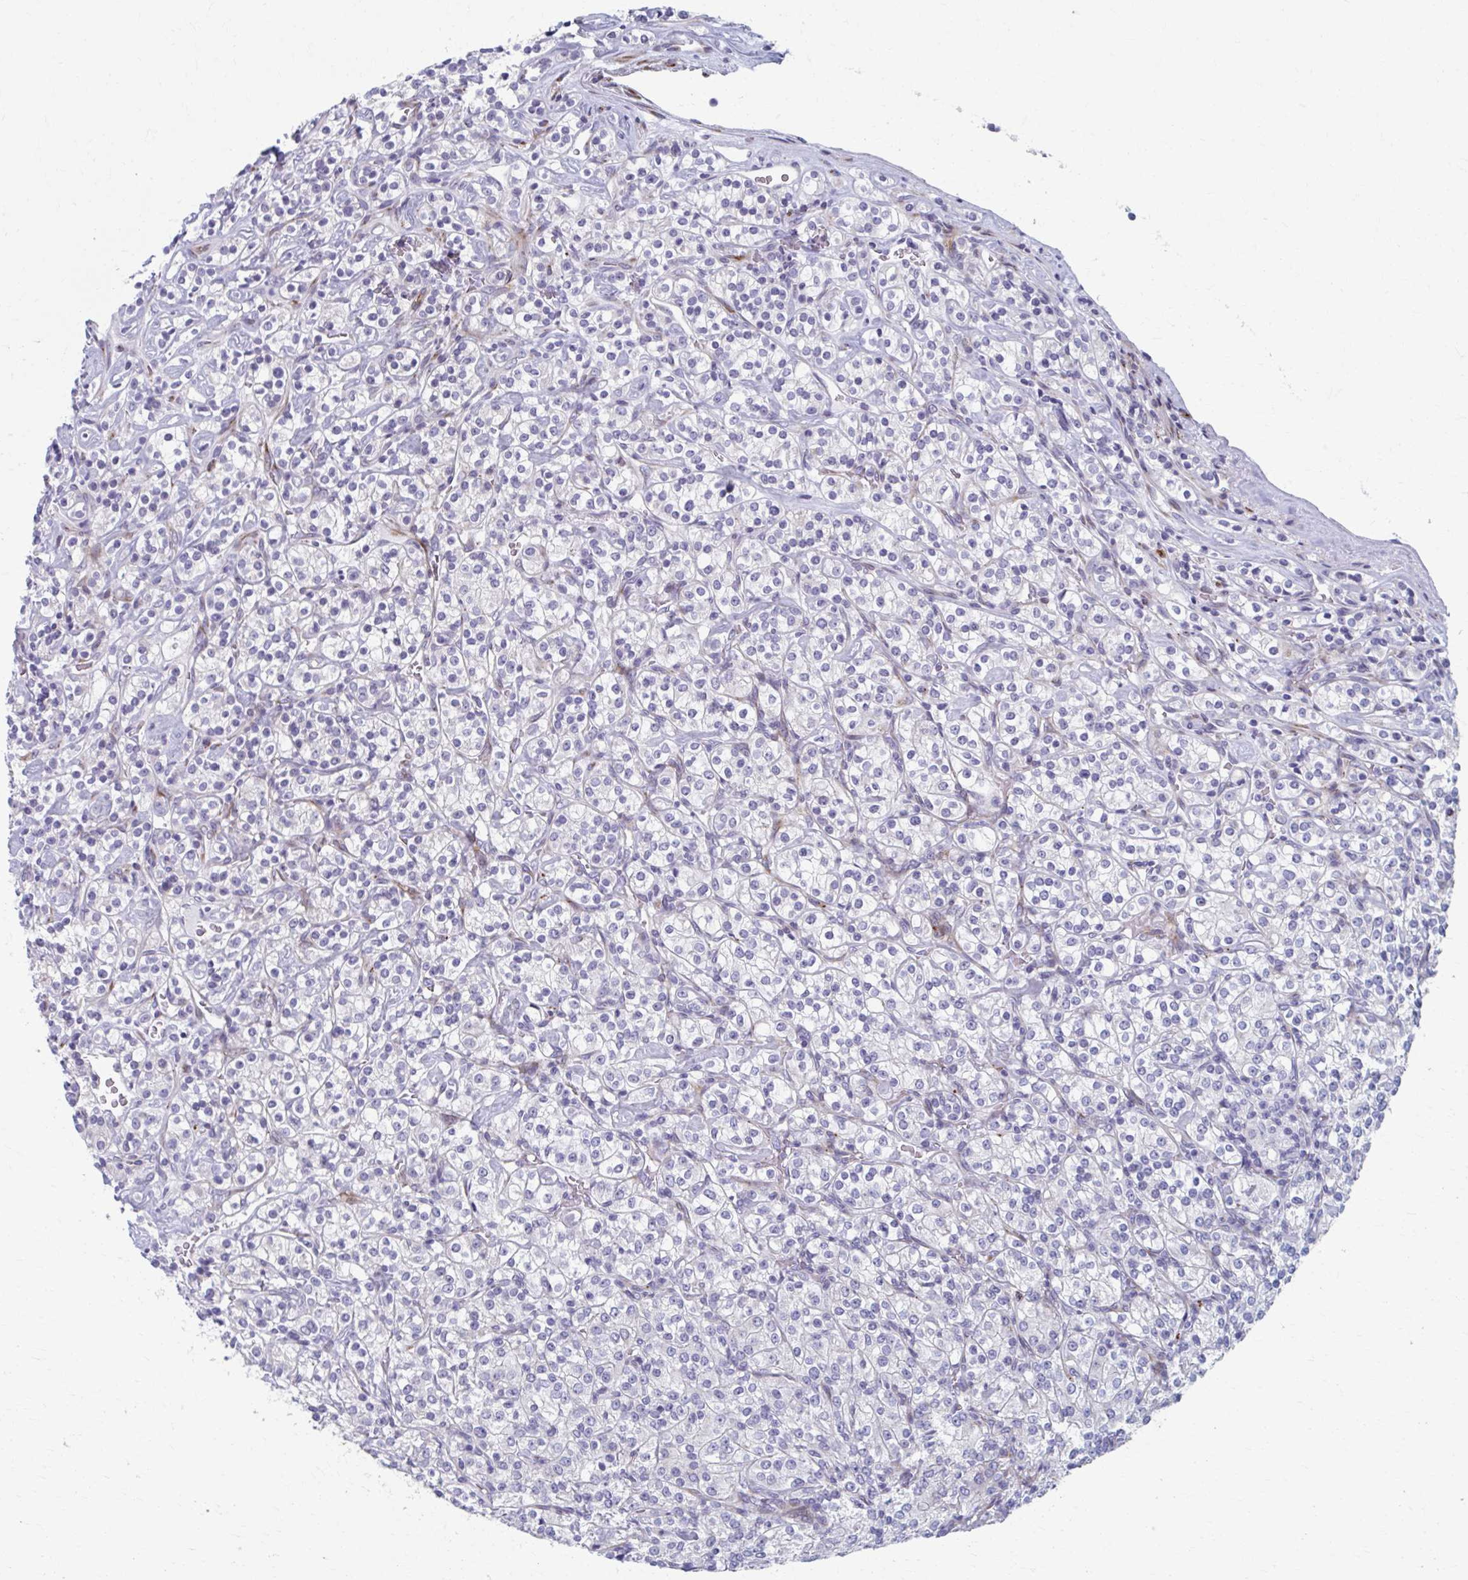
{"staining": {"intensity": "negative", "quantity": "none", "location": "none"}, "tissue": "renal cancer", "cell_type": "Tumor cells", "image_type": "cancer", "snomed": [{"axis": "morphology", "description": "Adenocarcinoma, NOS"}, {"axis": "topography", "description": "Kidney"}], "caption": "This is an immunohistochemistry photomicrograph of adenocarcinoma (renal). There is no expression in tumor cells.", "gene": "OLFM2", "patient": {"sex": "male", "age": 77}}